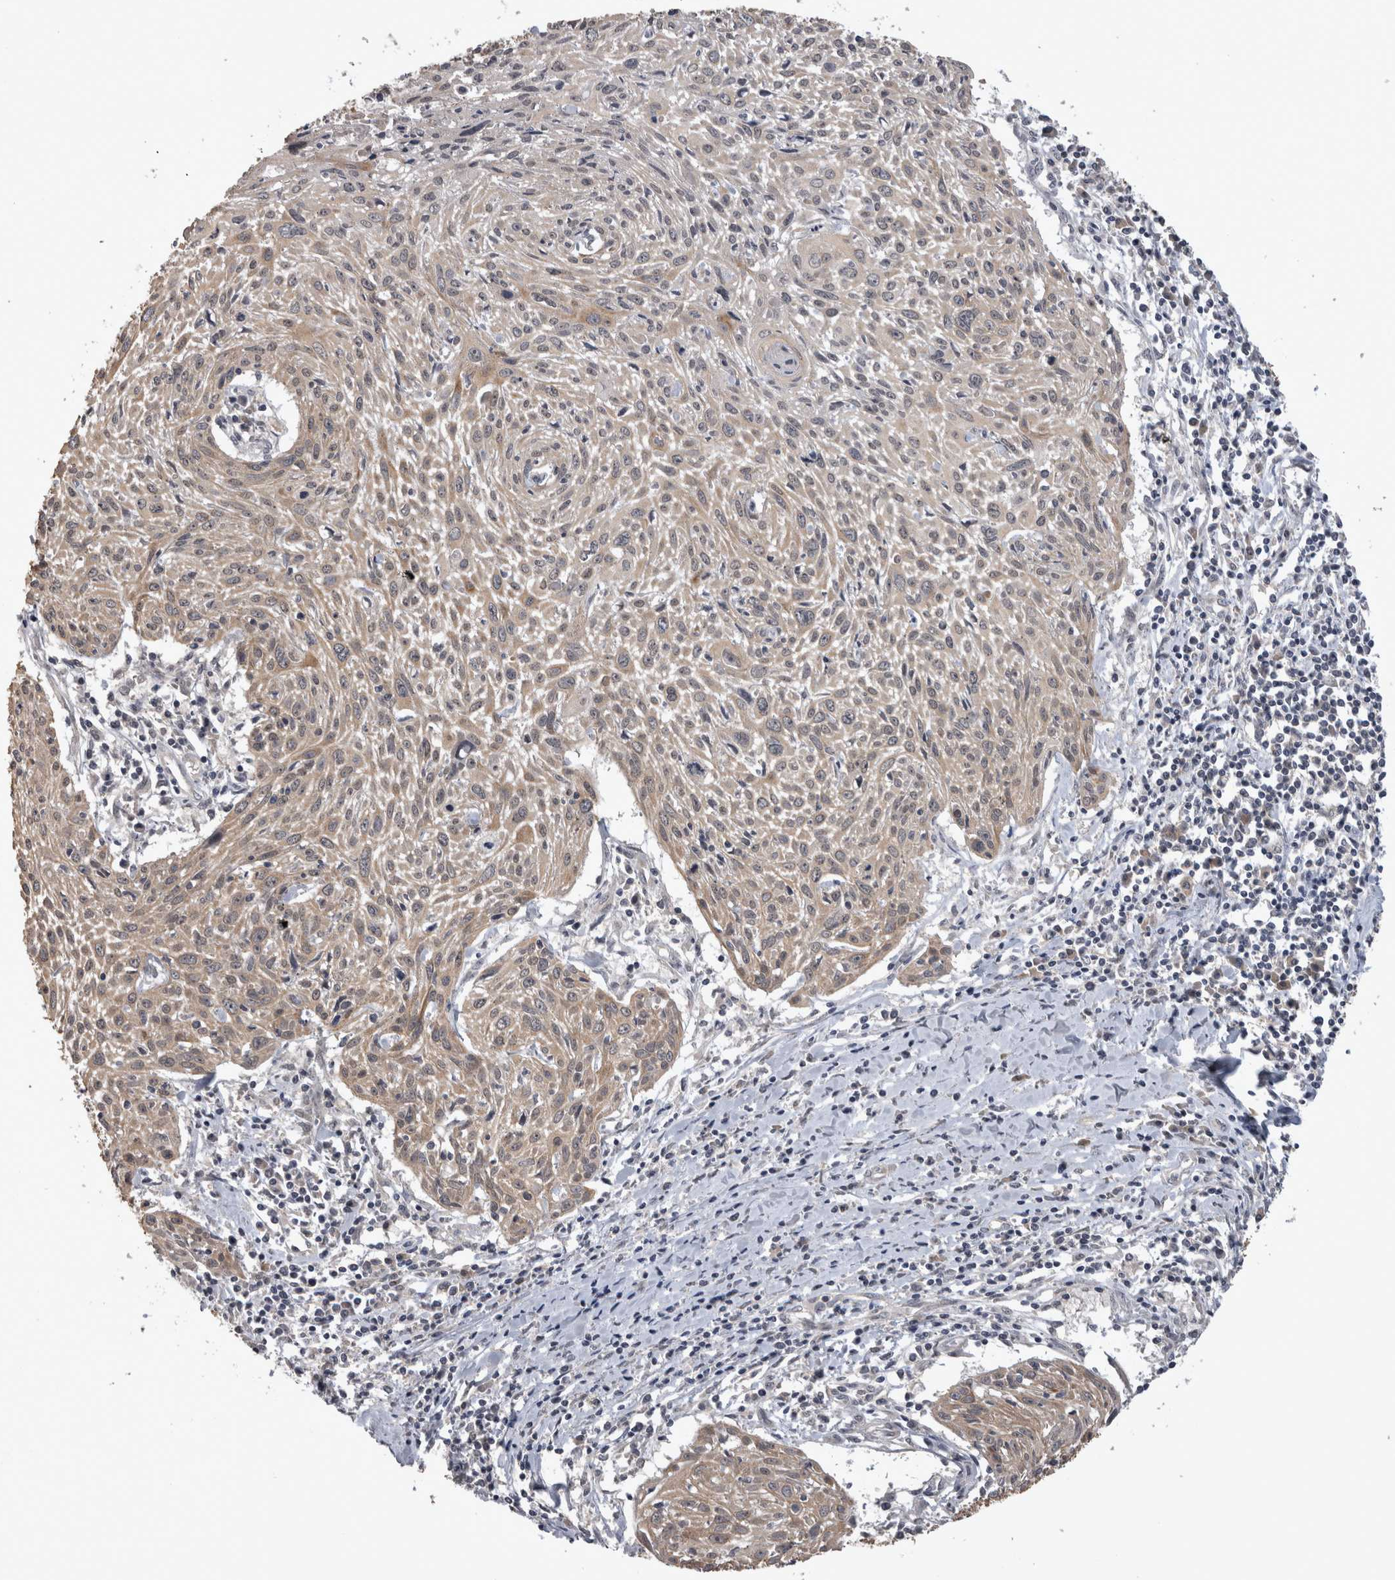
{"staining": {"intensity": "weak", "quantity": ">75%", "location": "cytoplasmic/membranous"}, "tissue": "cervical cancer", "cell_type": "Tumor cells", "image_type": "cancer", "snomed": [{"axis": "morphology", "description": "Squamous cell carcinoma, NOS"}, {"axis": "topography", "description": "Cervix"}], "caption": "Brown immunohistochemical staining in human squamous cell carcinoma (cervical) exhibits weak cytoplasmic/membranous positivity in about >75% of tumor cells. (DAB (3,3'-diaminobenzidine) IHC, brown staining for protein, blue staining for nuclei).", "gene": "ZNF114", "patient": {"sex": "female", "age": 51}}